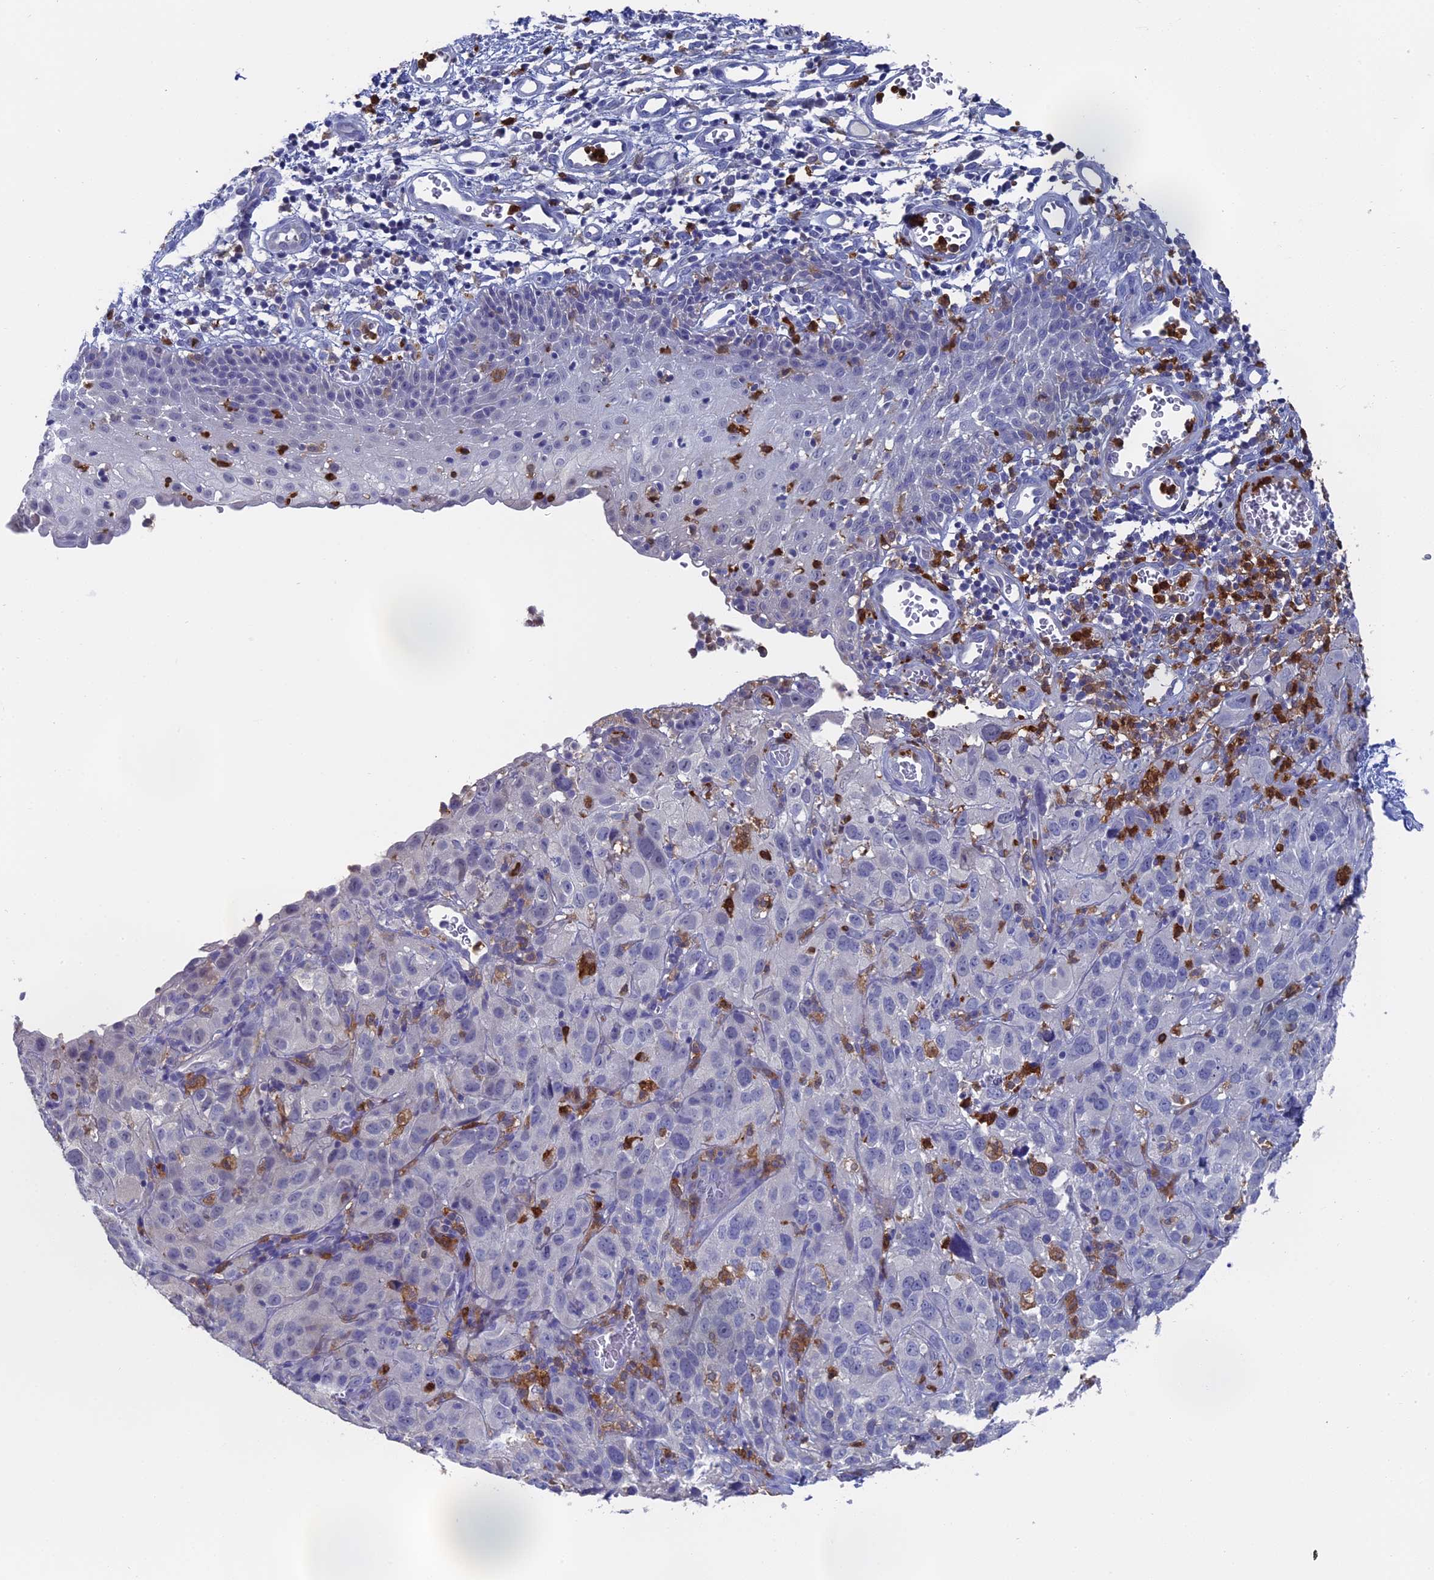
{"staining": {"intensity": "negative", "quantity": "none", "location": "none"}, "tissue": "cervical cancer", "cell_type": "Tumor cells", "image_type": "cancer", "snomed": [{"axis": "morphology", "description": "Squamous cell carcinoma, NOS"}, {"axis": "topography", "description": "Cervix"}], "caption": "Cervical squamous cell carcinoma stained for a protein using immunohistochemistry (IHC) shows no positivity tumor cells.", "gene": "NCF4", "patient": {"sex": "female", "age": 32}}